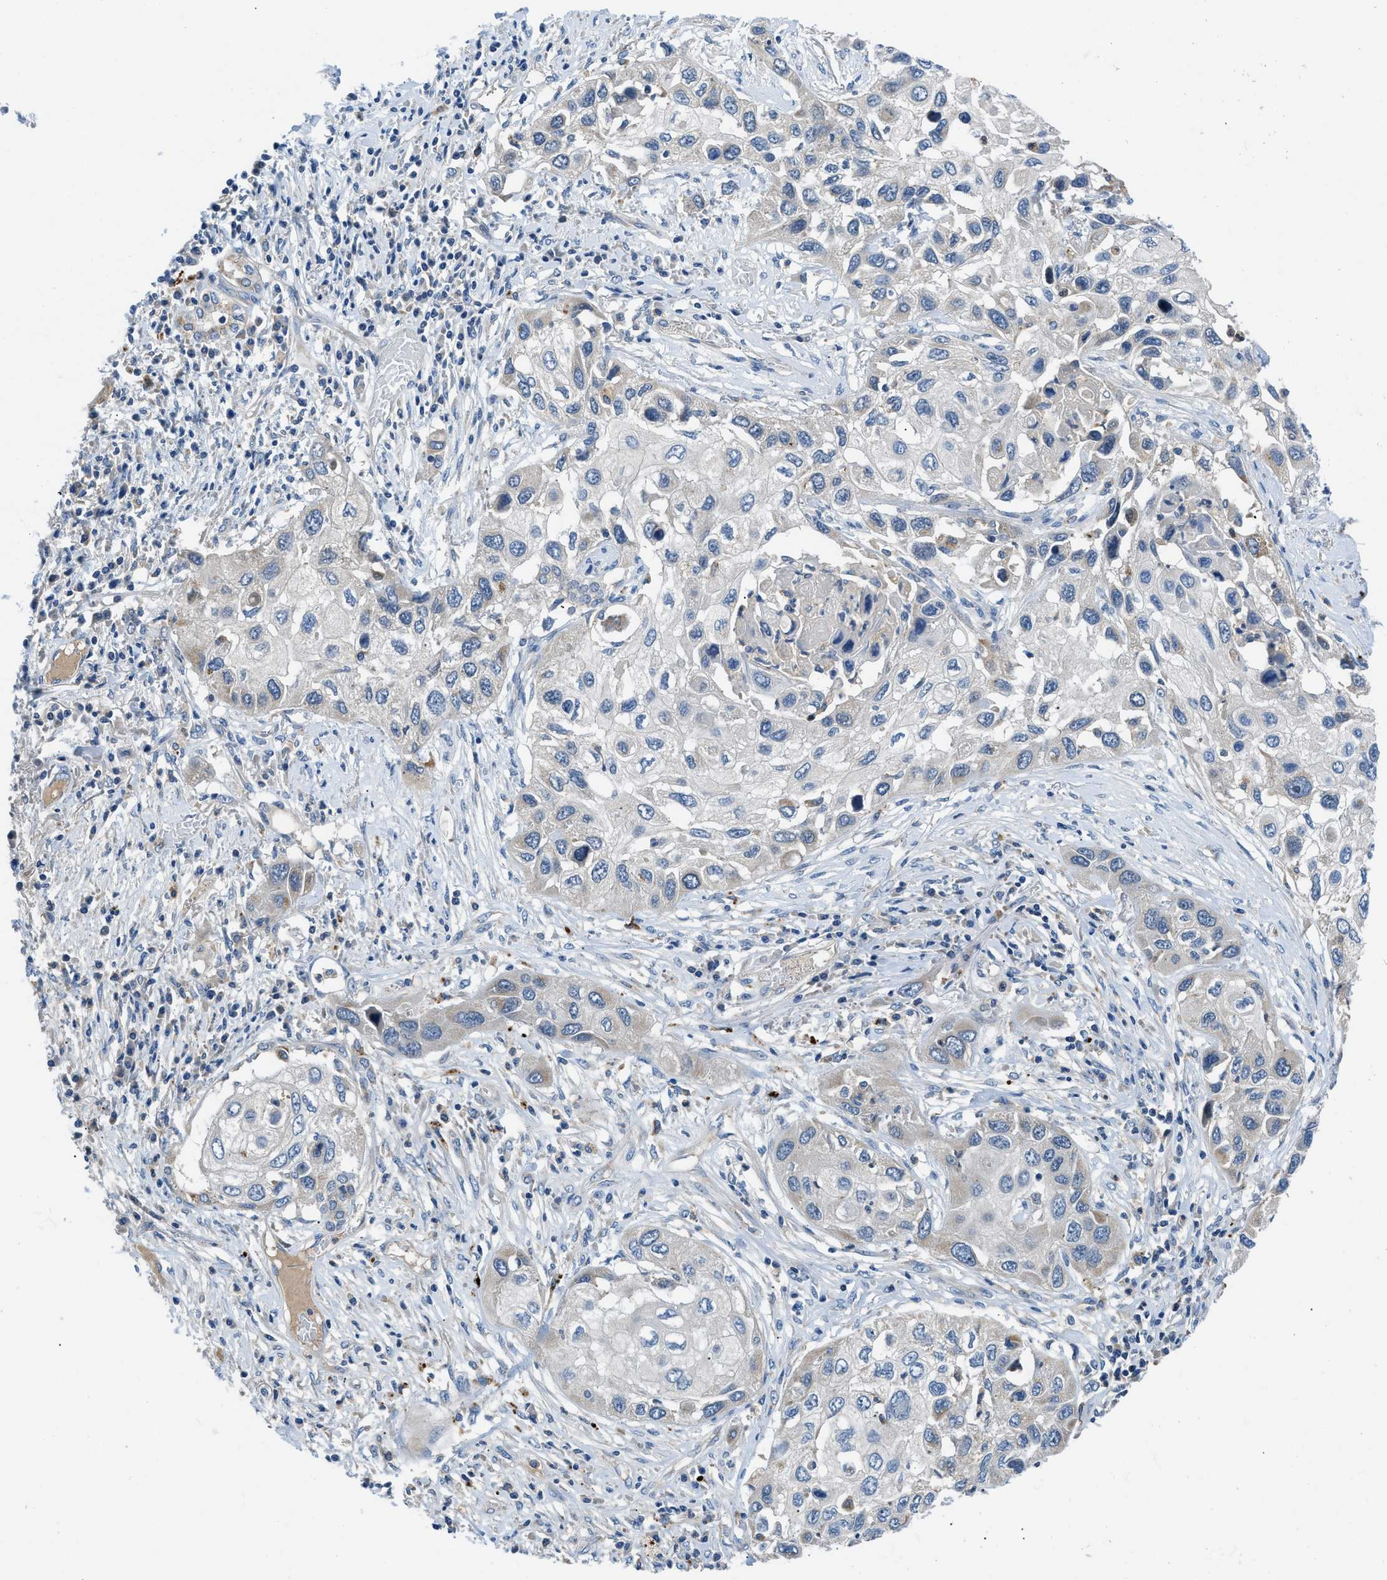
{"staining": {"intensity": "negative", "quantity": "none", "location": "none"}, "tissue": "lung cancer", "cell_type": "Tumor cells", "image_type": "cancer", "snomed": [{"axis": "morphology", "description": "Squamous cell carcinoma, NOS"}, {"axis": "topography", "description": "Lung"}], "caption": "The immunohistochemistry image has no significant positivity in tumor cells of lung squamous cell carcinoma tissue. (DAB (3,3'-diaminobenzidine) IHC with hematoxylin counter stain).", "gene": "ADGRE3", "patient": {"sex": "male", "age": 71}}